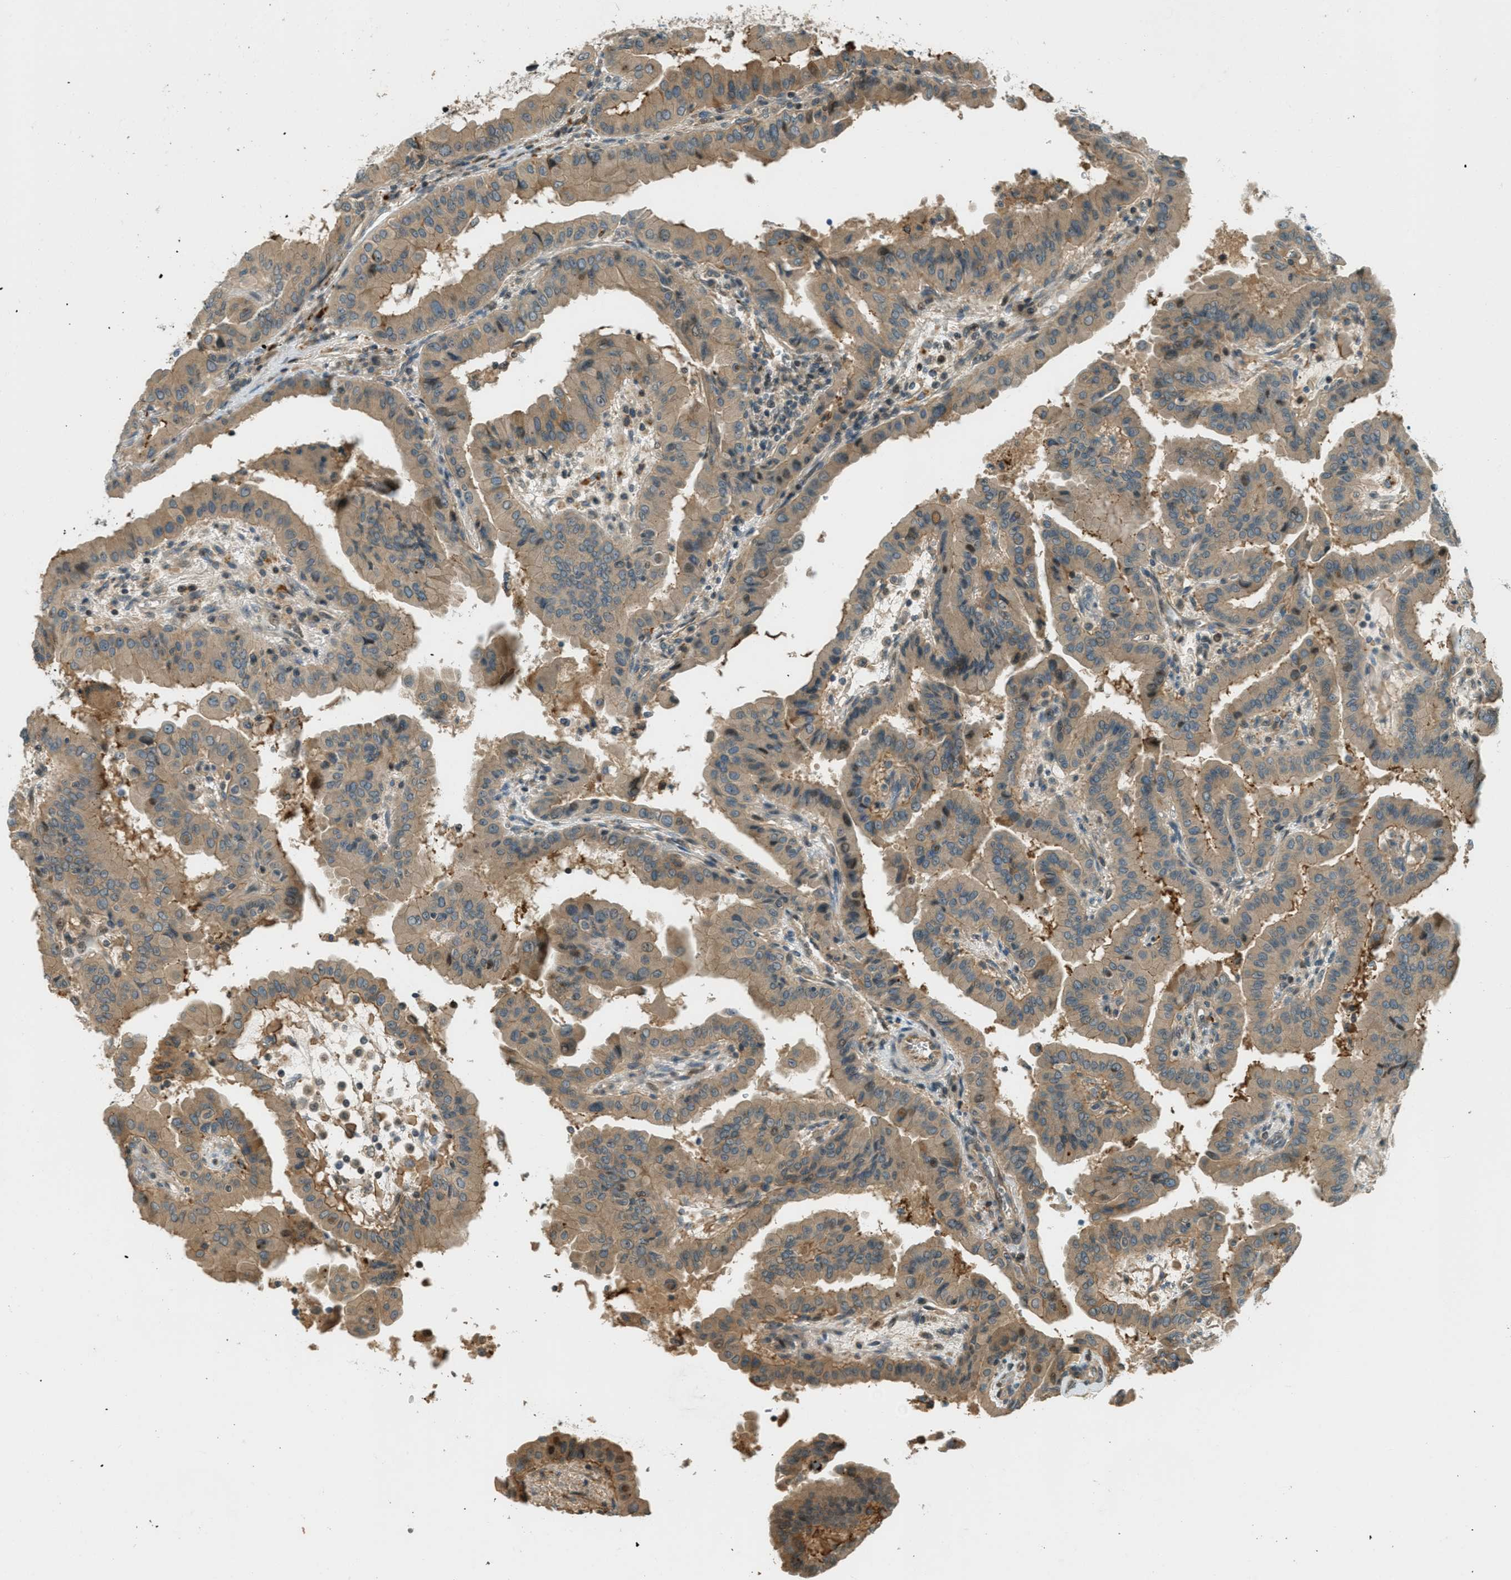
{"staining": {"intensity": "moderate", "quantity": ">75%", "location": "cytoplasmic/membranous"}, "tissue": "thyroid cancer", "cell_type": "Tumor cells", "image_type": "cancer", "snomed": [{"axis": "morphology", "description": "Papillary adenocarcinoma, NOS"}, {"axis": "topography", "description": "Thyroid gland"}], "caption": "Brown immunohistochemical staining in papillary adenocarcinoma (thyroid) exhibits moderate cytoplasmic/membranous expression in approximately >75% of tumor cells.", "gene": "PTPN23", "patient": {"sex": "male", "age": 33}}